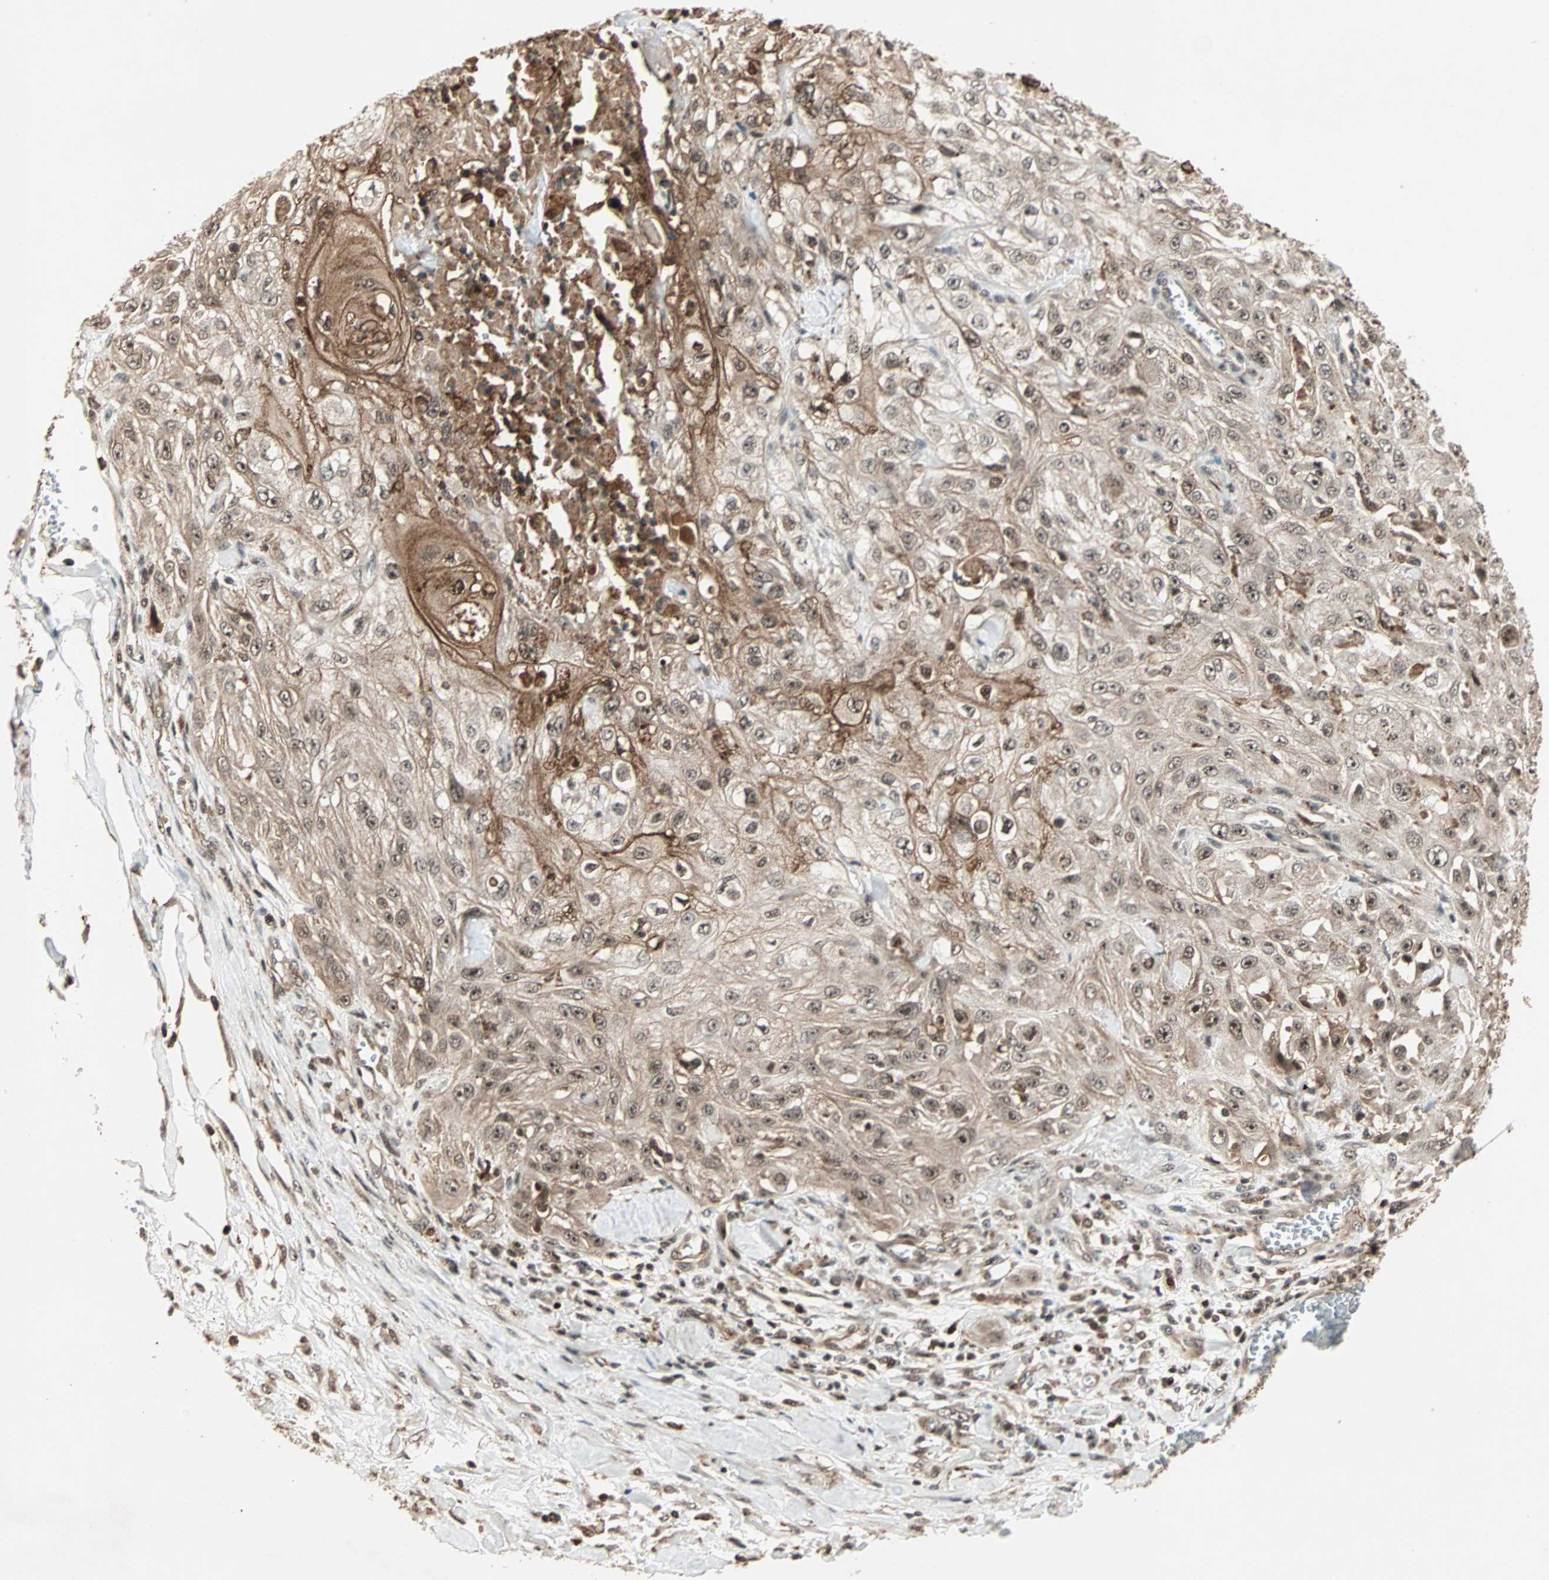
{"staining": {"intensity": "moderate", "quantity": ">75%", "location": "cytoplasmic/membranous,nuclear"}, "tissue": "skin cancer", "cell_type": "Tumor cells", "image_type": "cancer", "snomed": [{"axis": "morphology", "description": "Squamous cell carcinoma, NOS"}, {"axis": "morphology", "description": "Squamous cell carcinoma, metastatic, NOS"}, {"axis": "topography", "description": "Skin"}, {"axis": "topography", "description": "Lymph node"}], "caption": "DAB immunohistochemical staining of human squamous cell carcinoma (skin) displays moderate cytoplasmic/membranous and nuclear protein staining in approximately >75% of tumor cells.", "gene": "ZBED9", "patient": {"sex": "male", "age": 75}}